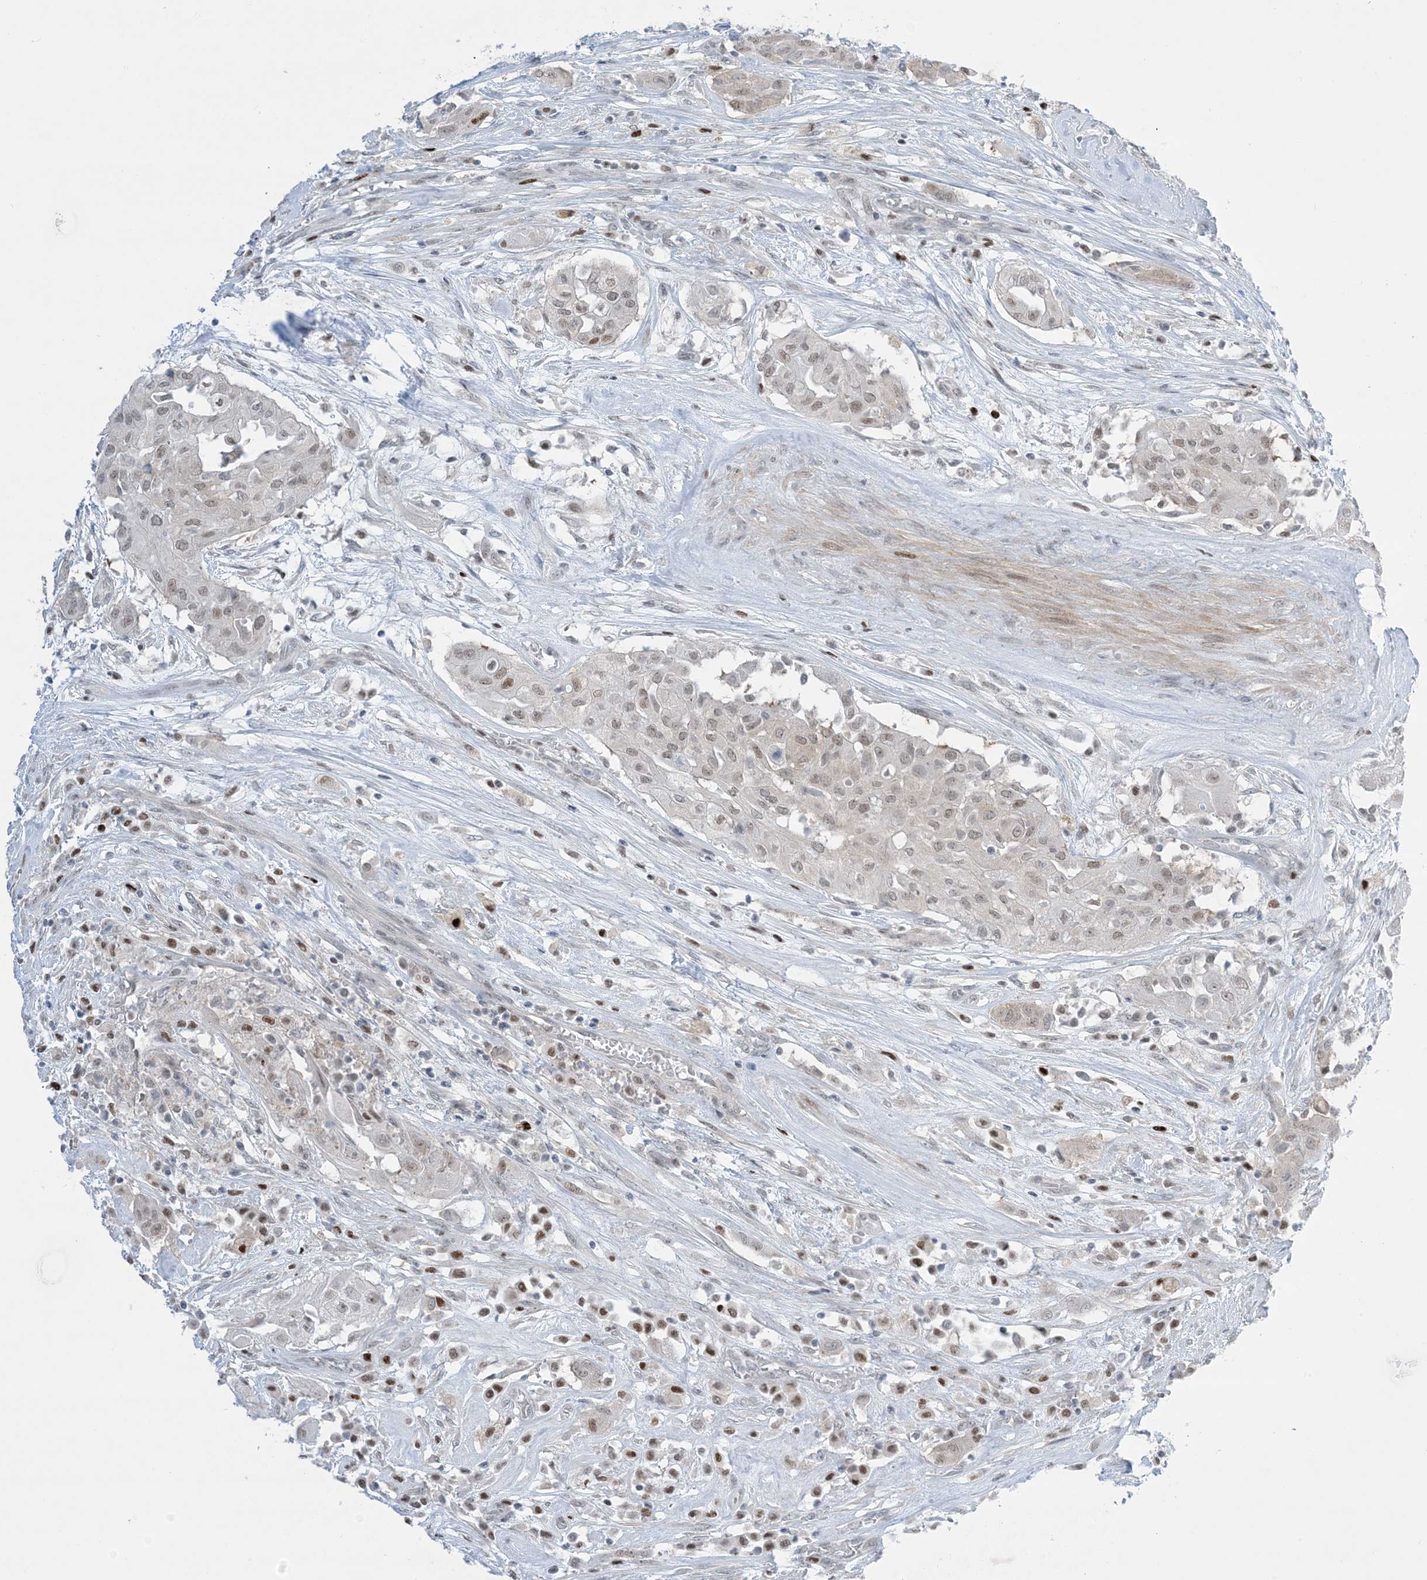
{"staining": {"intensity": "weak", "quantity": "<25%", "location": "nuclear"}, "tissue": "thyroid cancer", "cell_type": "Tumor cells", "image_type": "cancer", "snomed": [{"axis": "morphology", "description": "Papillary adenocarcinoma, NOS"}, {"axis": "topography", "description": "Thyroid gland"}], "caption": "The micrograph displays no staining of tumor cells in papillary adenocarcinoma (thyroid).", "gene": "TFPT", "patient": {"sex": "female", "age": 59}}